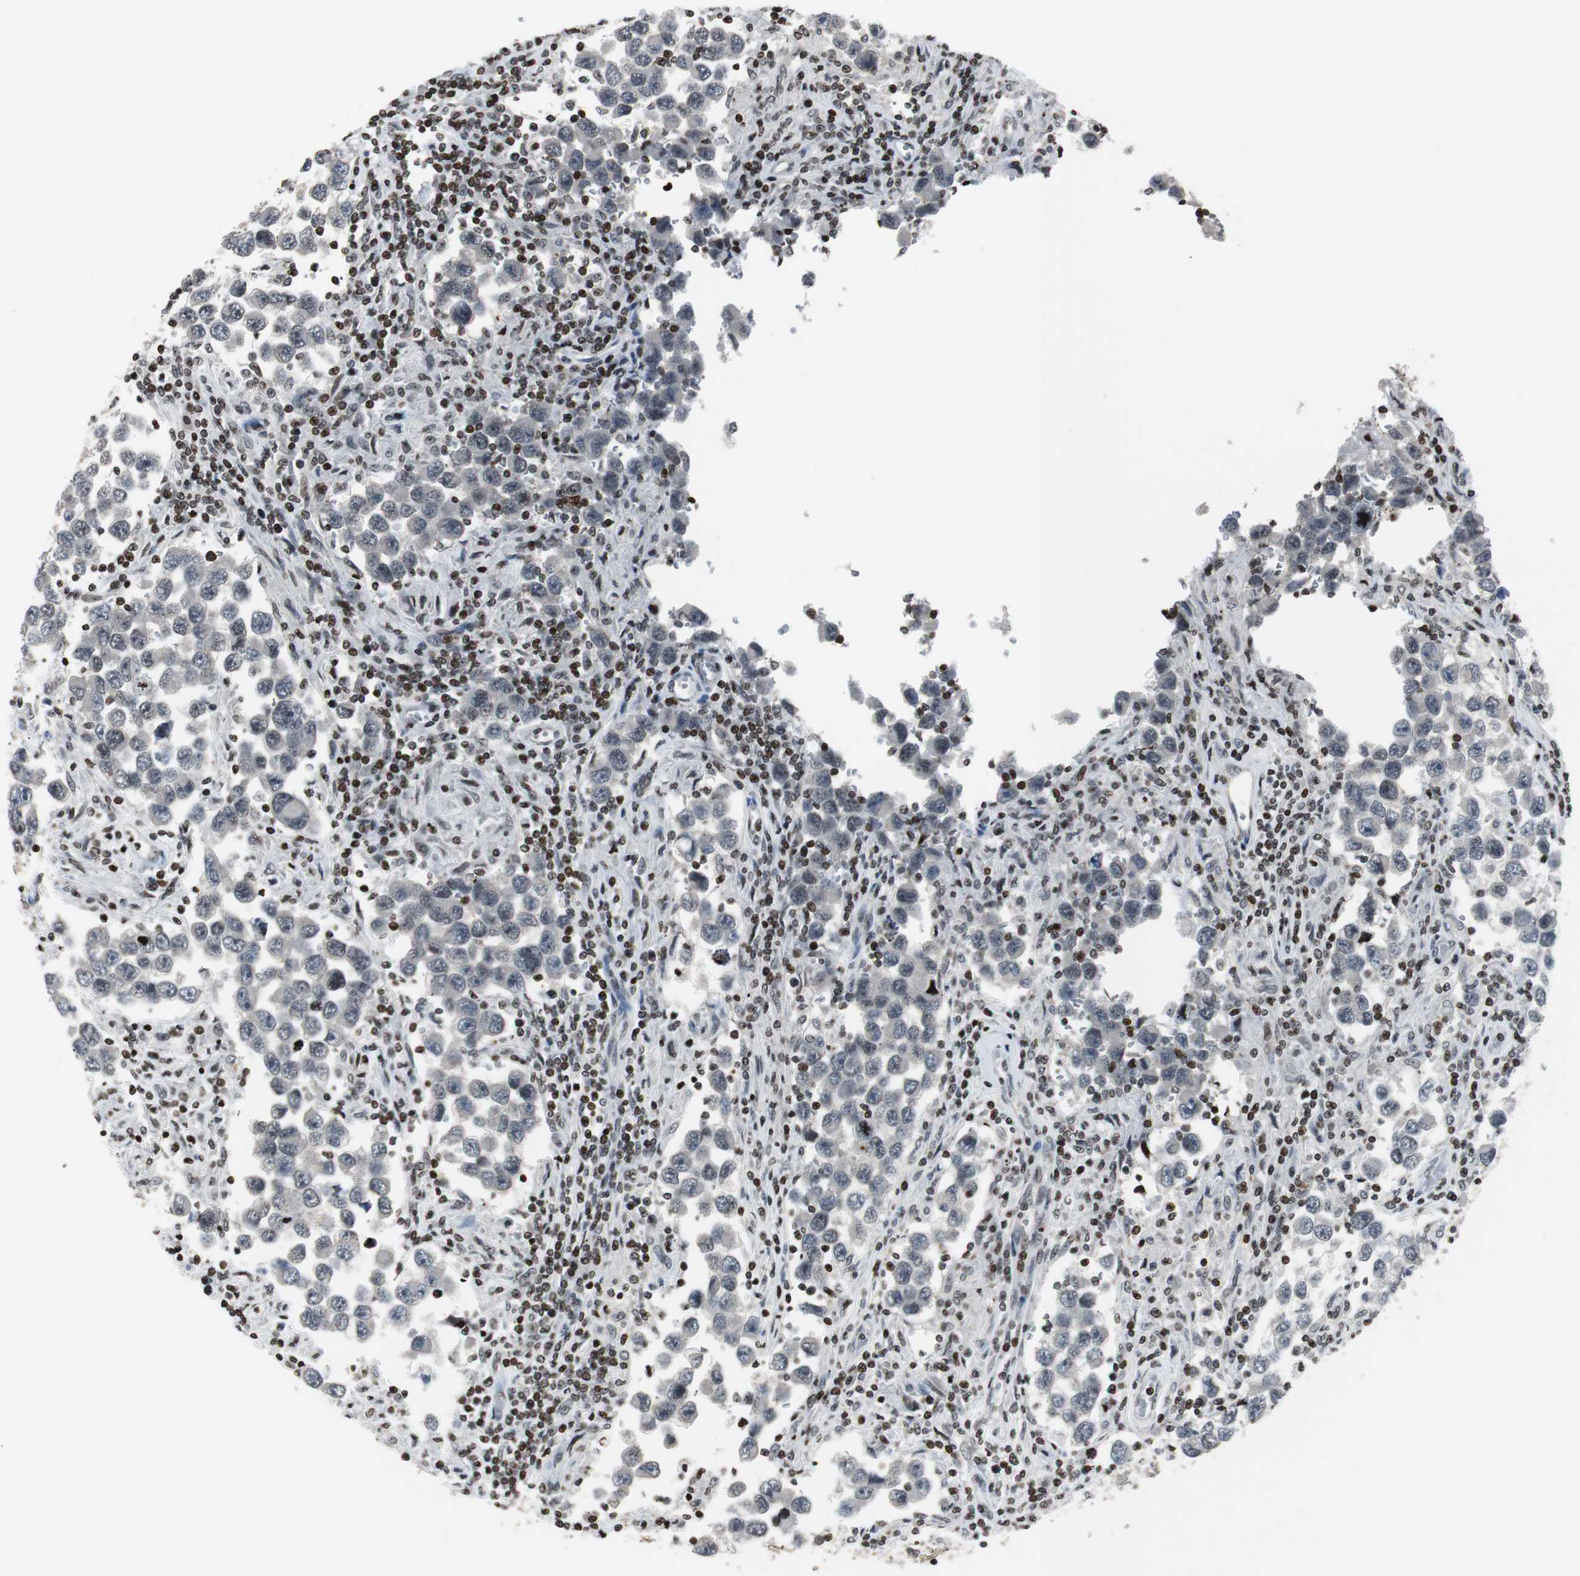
{"staining": {"intensity": "negative", "quantity": "none", "location": "none"}, "tissue": "testis cancer", "cell_type": "Tumor cells", "image_type": "cancer", "snomed": [{"axis": "morphology", "description": "Carcinoma, Embryonal, NOS"}, {"axis": "topography", "description": "Testis"}], "caption": "This is an immunohistochemistry (IHC) histopathology image of testis cancer. There is no staining in tumor cells.", "gene": "PAXIP1", "patient": {"sex": "male", "age": 21}}